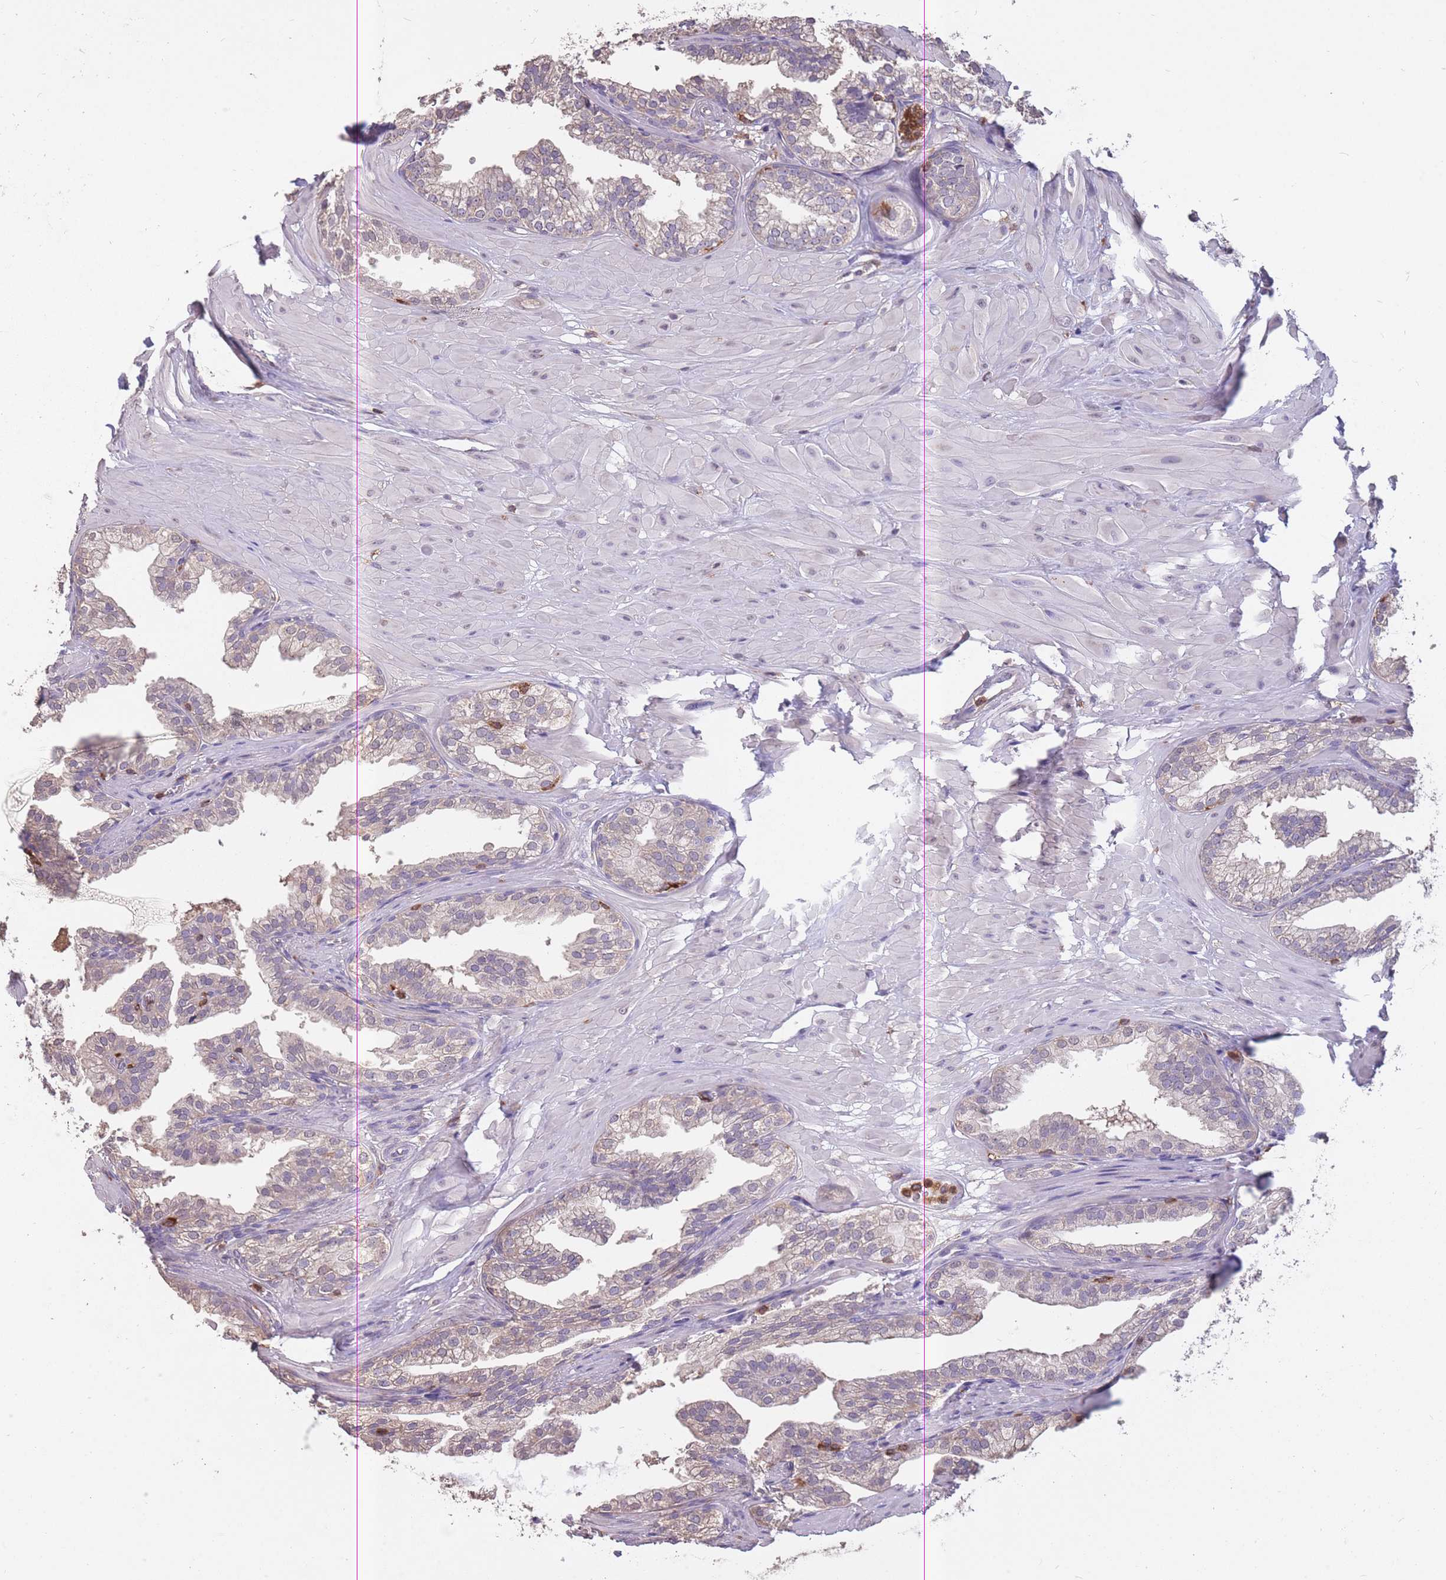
{"staining": {"intensity": "weak", "quantity": "<25%", "location": "cytoplasmic/membranous"}, "tissue": "prostate", "cell_type": "Glandular cells", "image_type": "normal", "snomed": [{"axis": "morphology", "description": "Normal tissue, NOS"}, {"axis": "topography", "description": "Prostate"}, {"axis": "topography", "description": "Peripheral nerve tissue"}], "caption": "Protein analysis of benign prostate displays no significant staining in glandular cells.", "gene": "GMIP", "patient": {"sex": "male", "age": 55}}